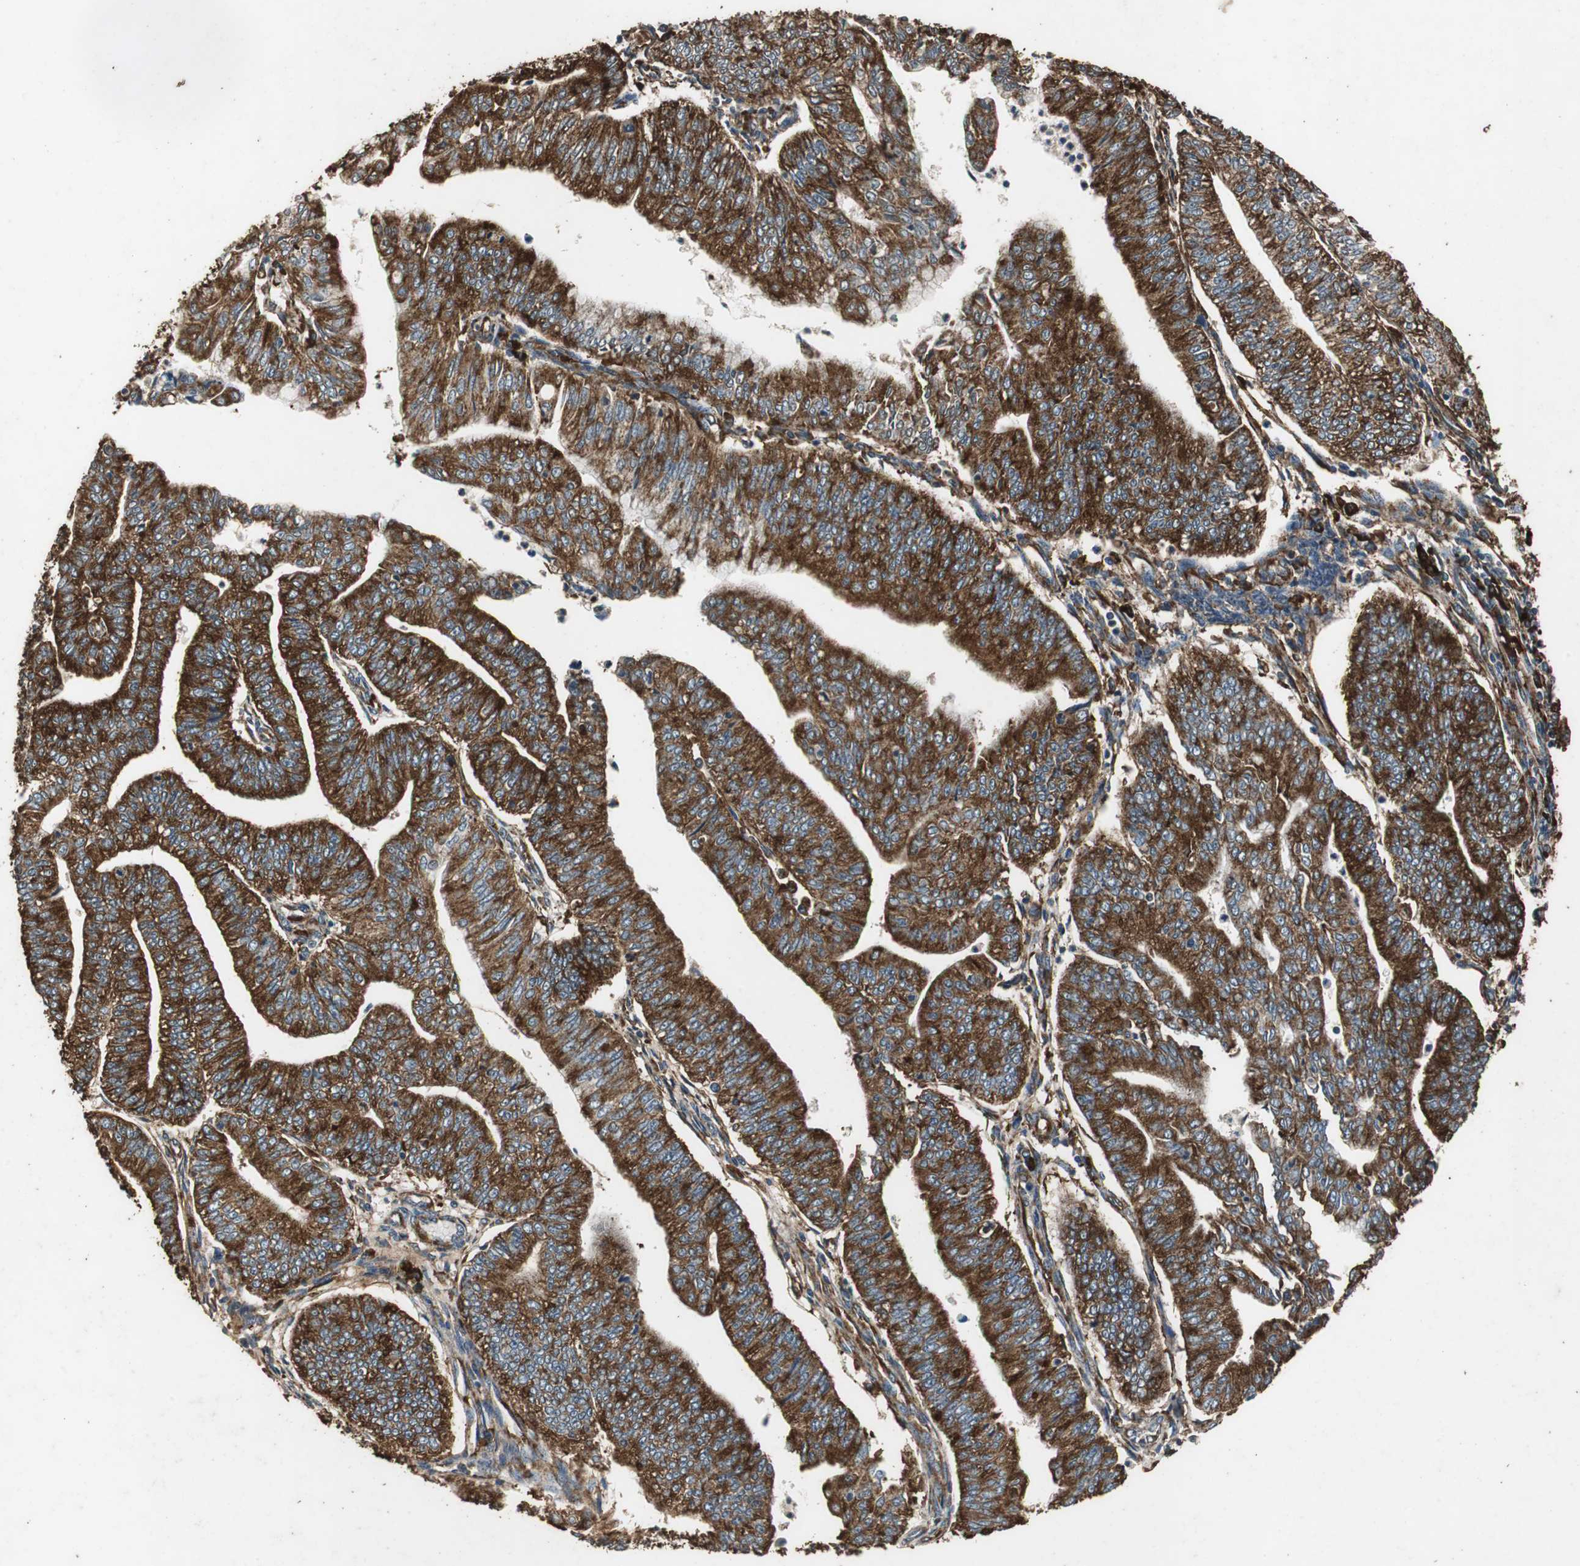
{"staining": {"intensity": "strong", "quantity": ">75%", "location": "cytoplasmic/membranous"}, "tissue": "endometrial cancer", "cell_type": "Tumor cells", "image_type": "cancer", "snomed": [{"axis": "morphology", "description": "Adenocarcinoma, NOS"}, {"axis": "topography", "description": "Endometrium"}], "caption": "Immunohistochemistry (IHC) histopathology image of neoplastic tissue: human adenocarcinoma (endometrial) stained using IHC exhibits high levels of strong protein expression localized specifically in the cytoplasmic/membranous of tumor cells, appearing as a cytoplasmic/membranous brown color.", "gene": "NAA10", "patient": {"sex": "female", "age": 59}}